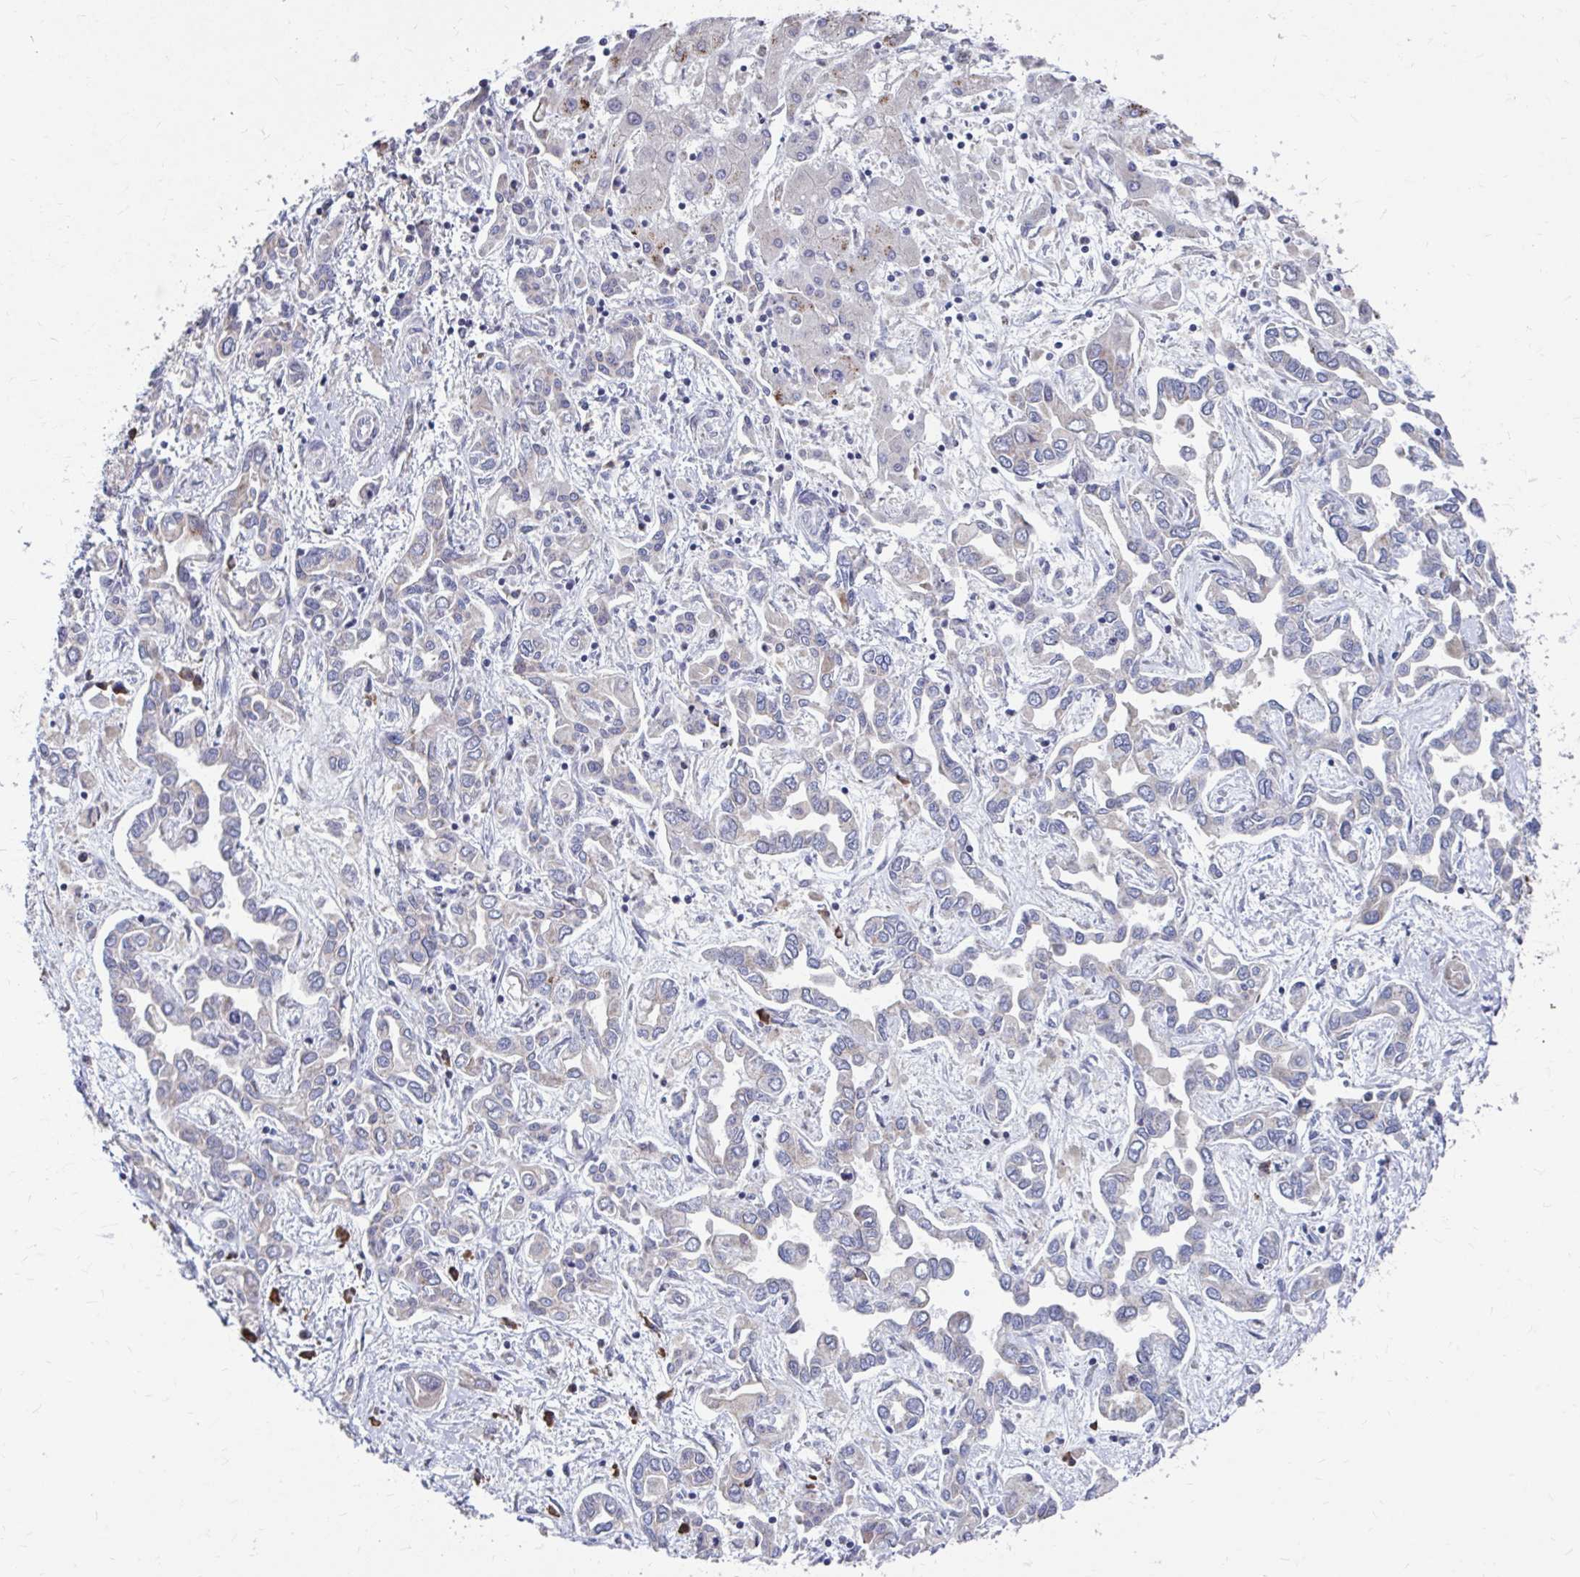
{"staining": {"intensity": "negative", "quantity": "none", "location": "none"}, "tissue": "liver cancer", "cell_type": "Tumor cells", "image_type": "cancer", "snomed": [{"axis": "morphology", "description": "Cholangiocarcinoma"}, {"axis": "topography", "description": "Liver"}], "caption": "A photomicrograph of human liver cholangiocarcinoma is negative for staining in tumor cells.", "gene": "FKBP2", "patient": {"sex": "female", "age": 64}}